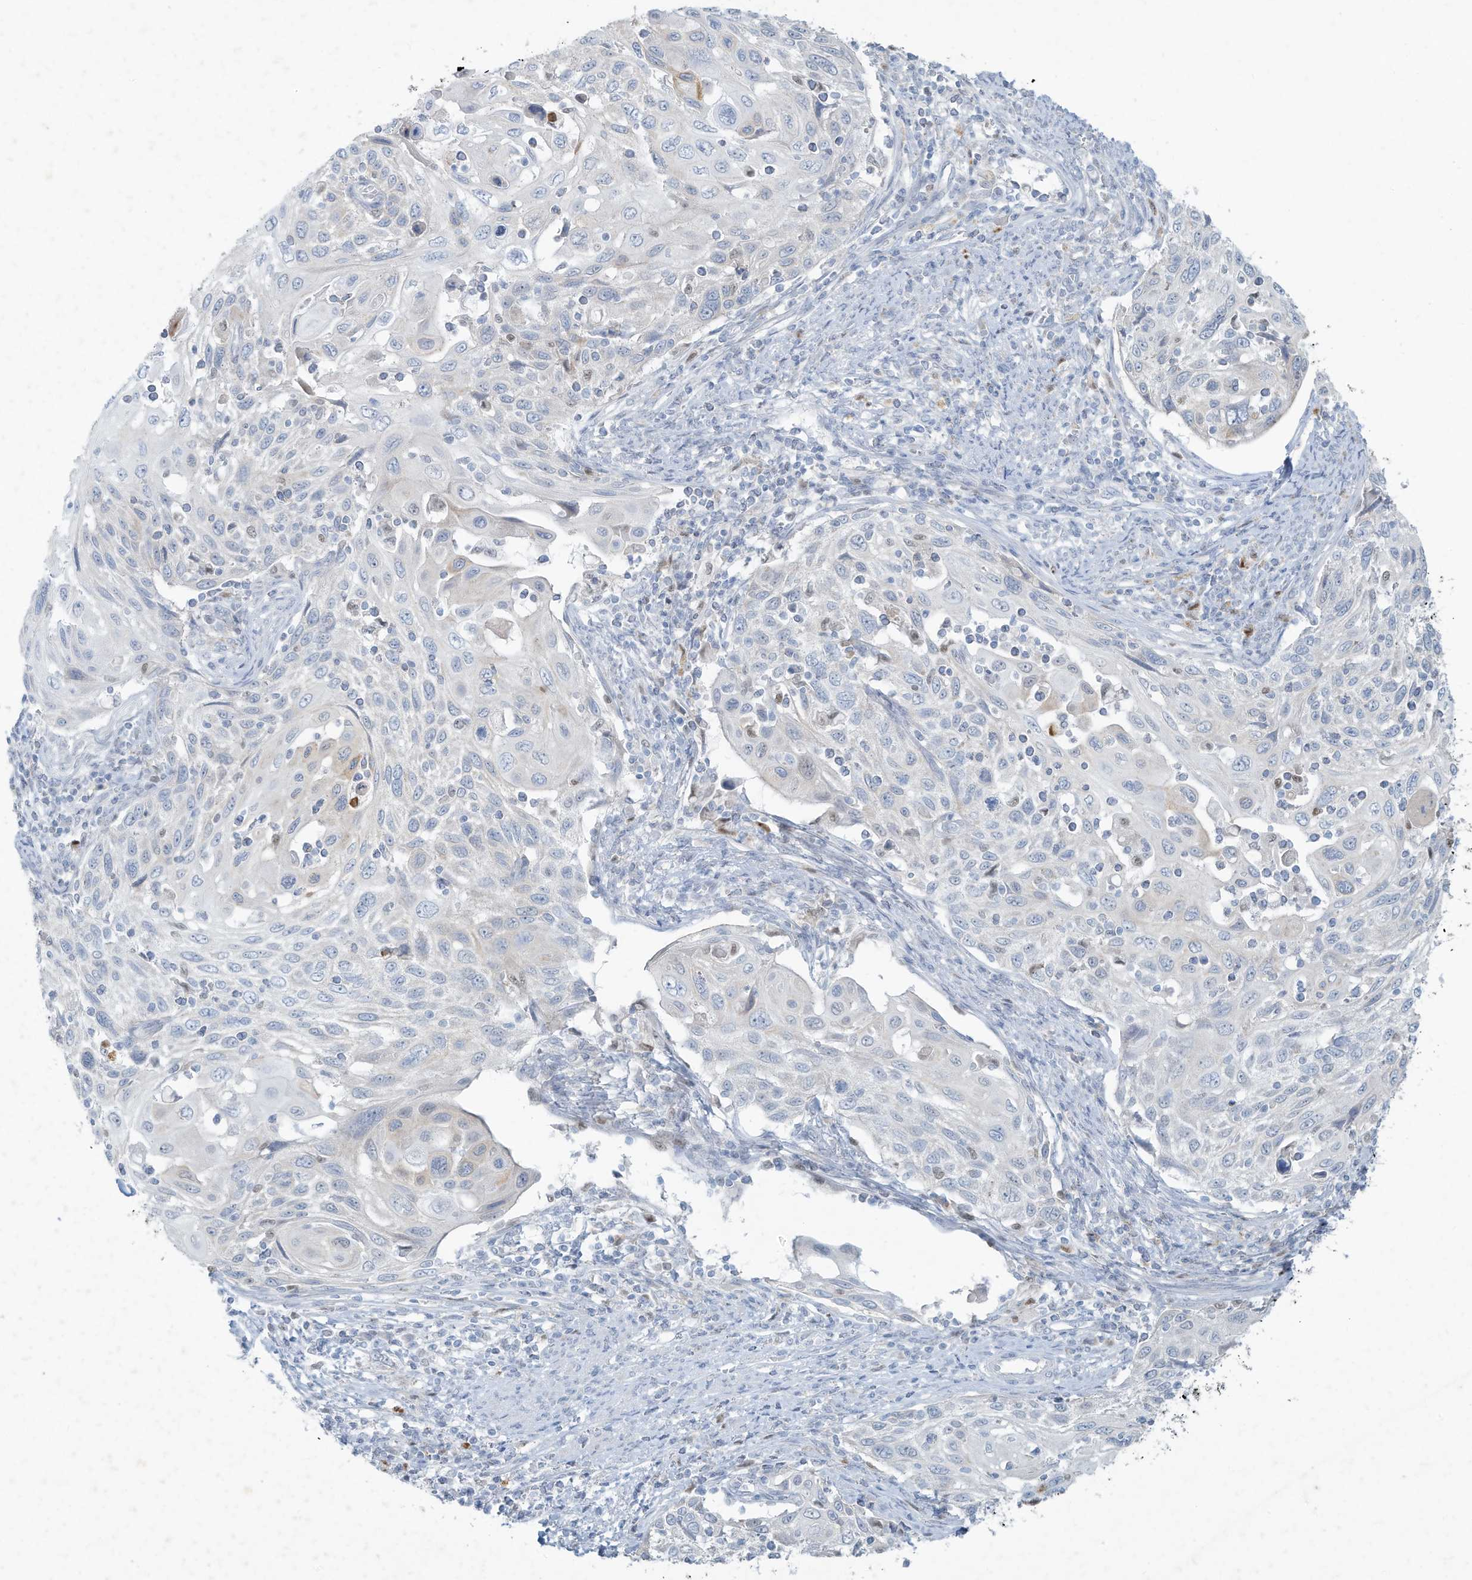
{"staining": {"intensity": "negative", "quantity": "none", "location": "none"}, "tissue": "cervical cancer", "cell_type": "Tumor cells", "image_type": "cancer", "snomed": [{"axis": "morphology", "description": "Squamous cell carcinoma, NOS"}, {"axis": "topography", "description": "Cervix"}], "caption": "Image shows no significant protein expression in tumor cells of cervical cancer.", "gene": "TUBE1", "patient": {"sex": "female", "age": 70}}